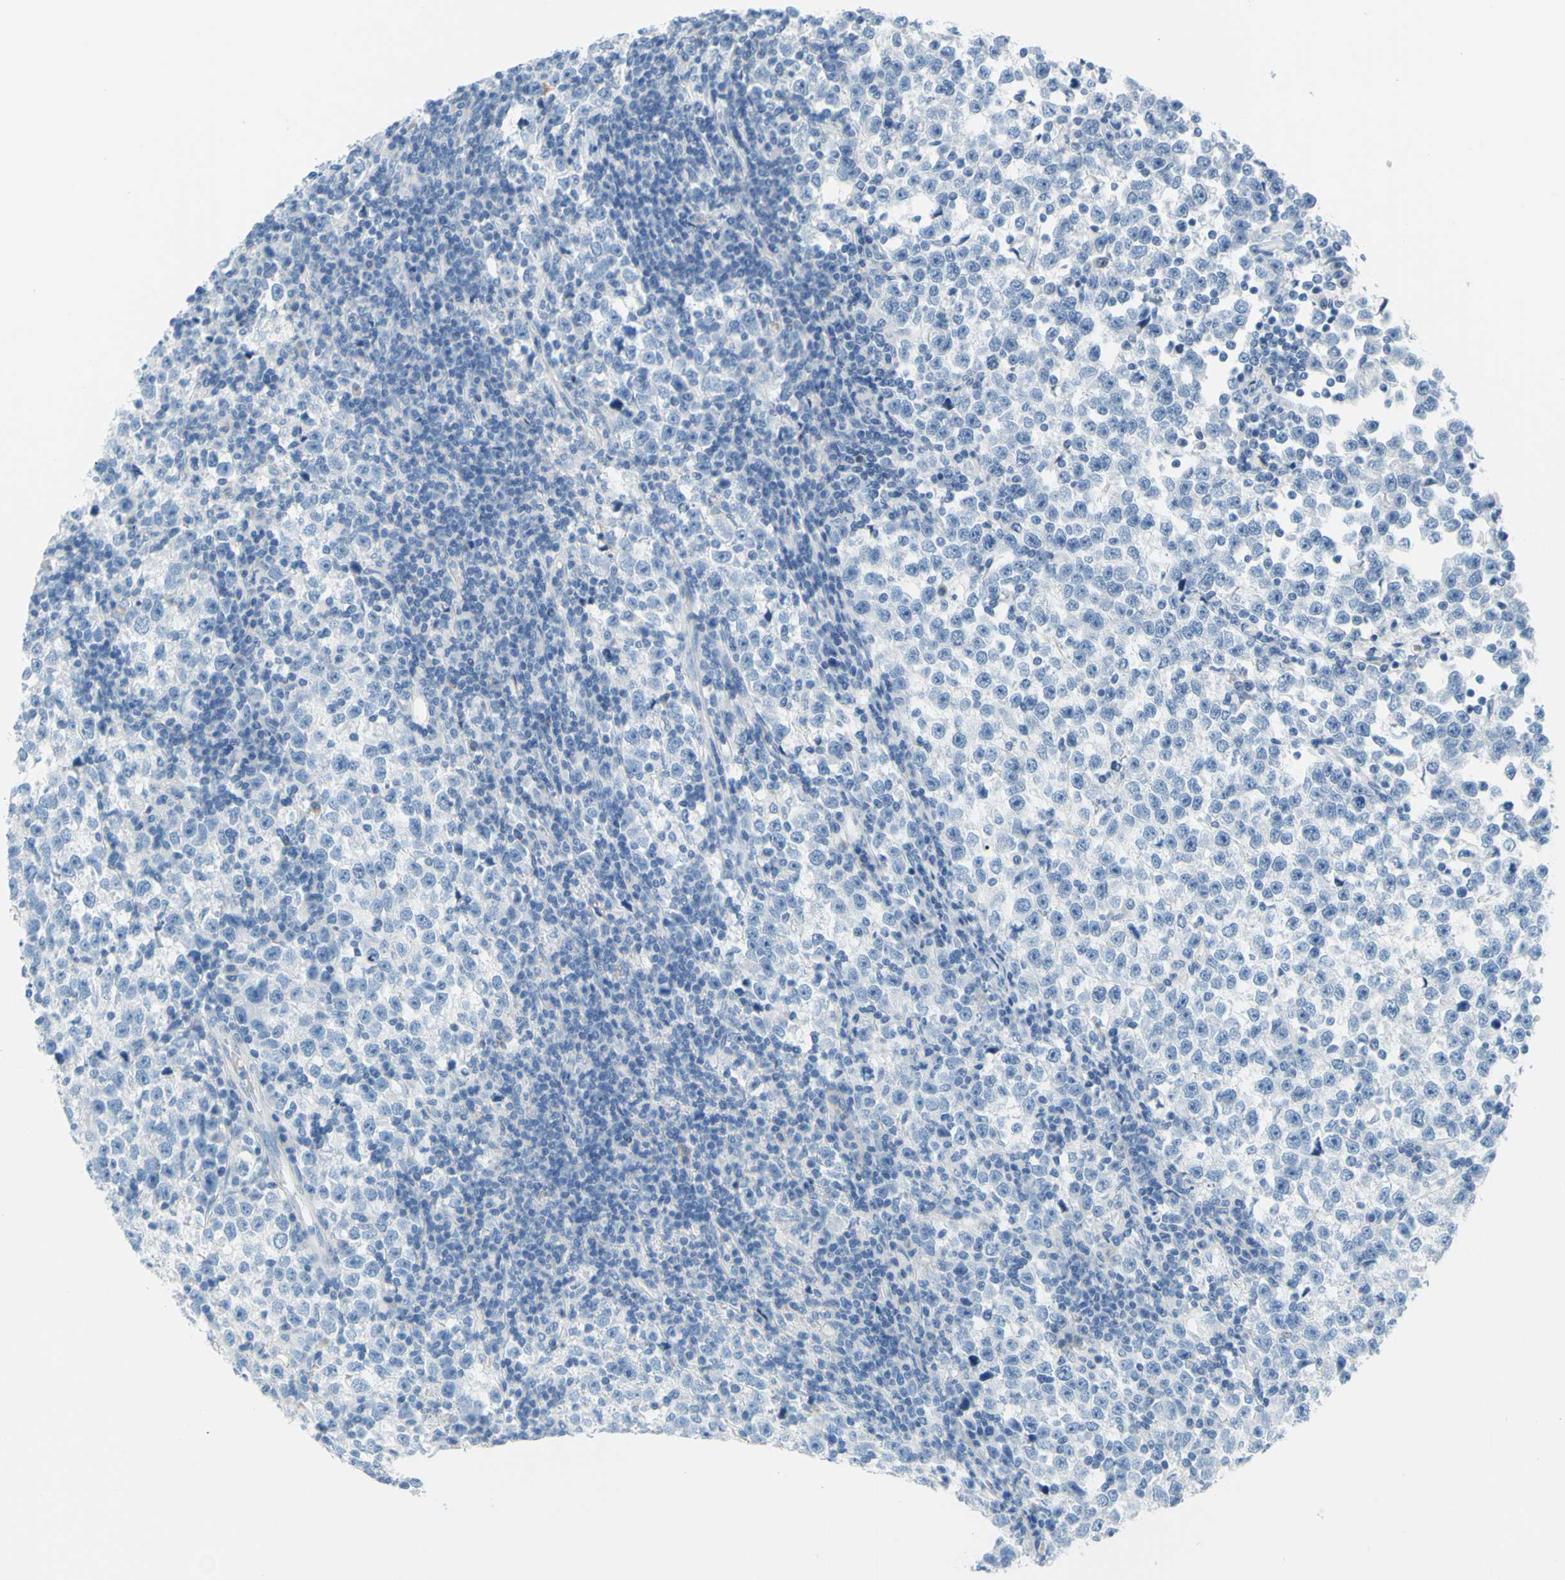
{"staining": {"intensity": "negative", "quantity": "none", "location": "none"}, "tissue": "testis cancer", "cell_type": "Tumor cells", "image_type": "cancer", "snomed": [{"axis": "morphology", "description": "Seminoma, NOS"}, {"axis": "topography", "description": "Testis"}], "caption": "Tumor cells are negative for brown protein staining in testis cancer (seminoma). (DAB immunohistochemistry (IHC), high magnification).", "gene": "DCT", "patient": {"sex": "male", "age": 43}}